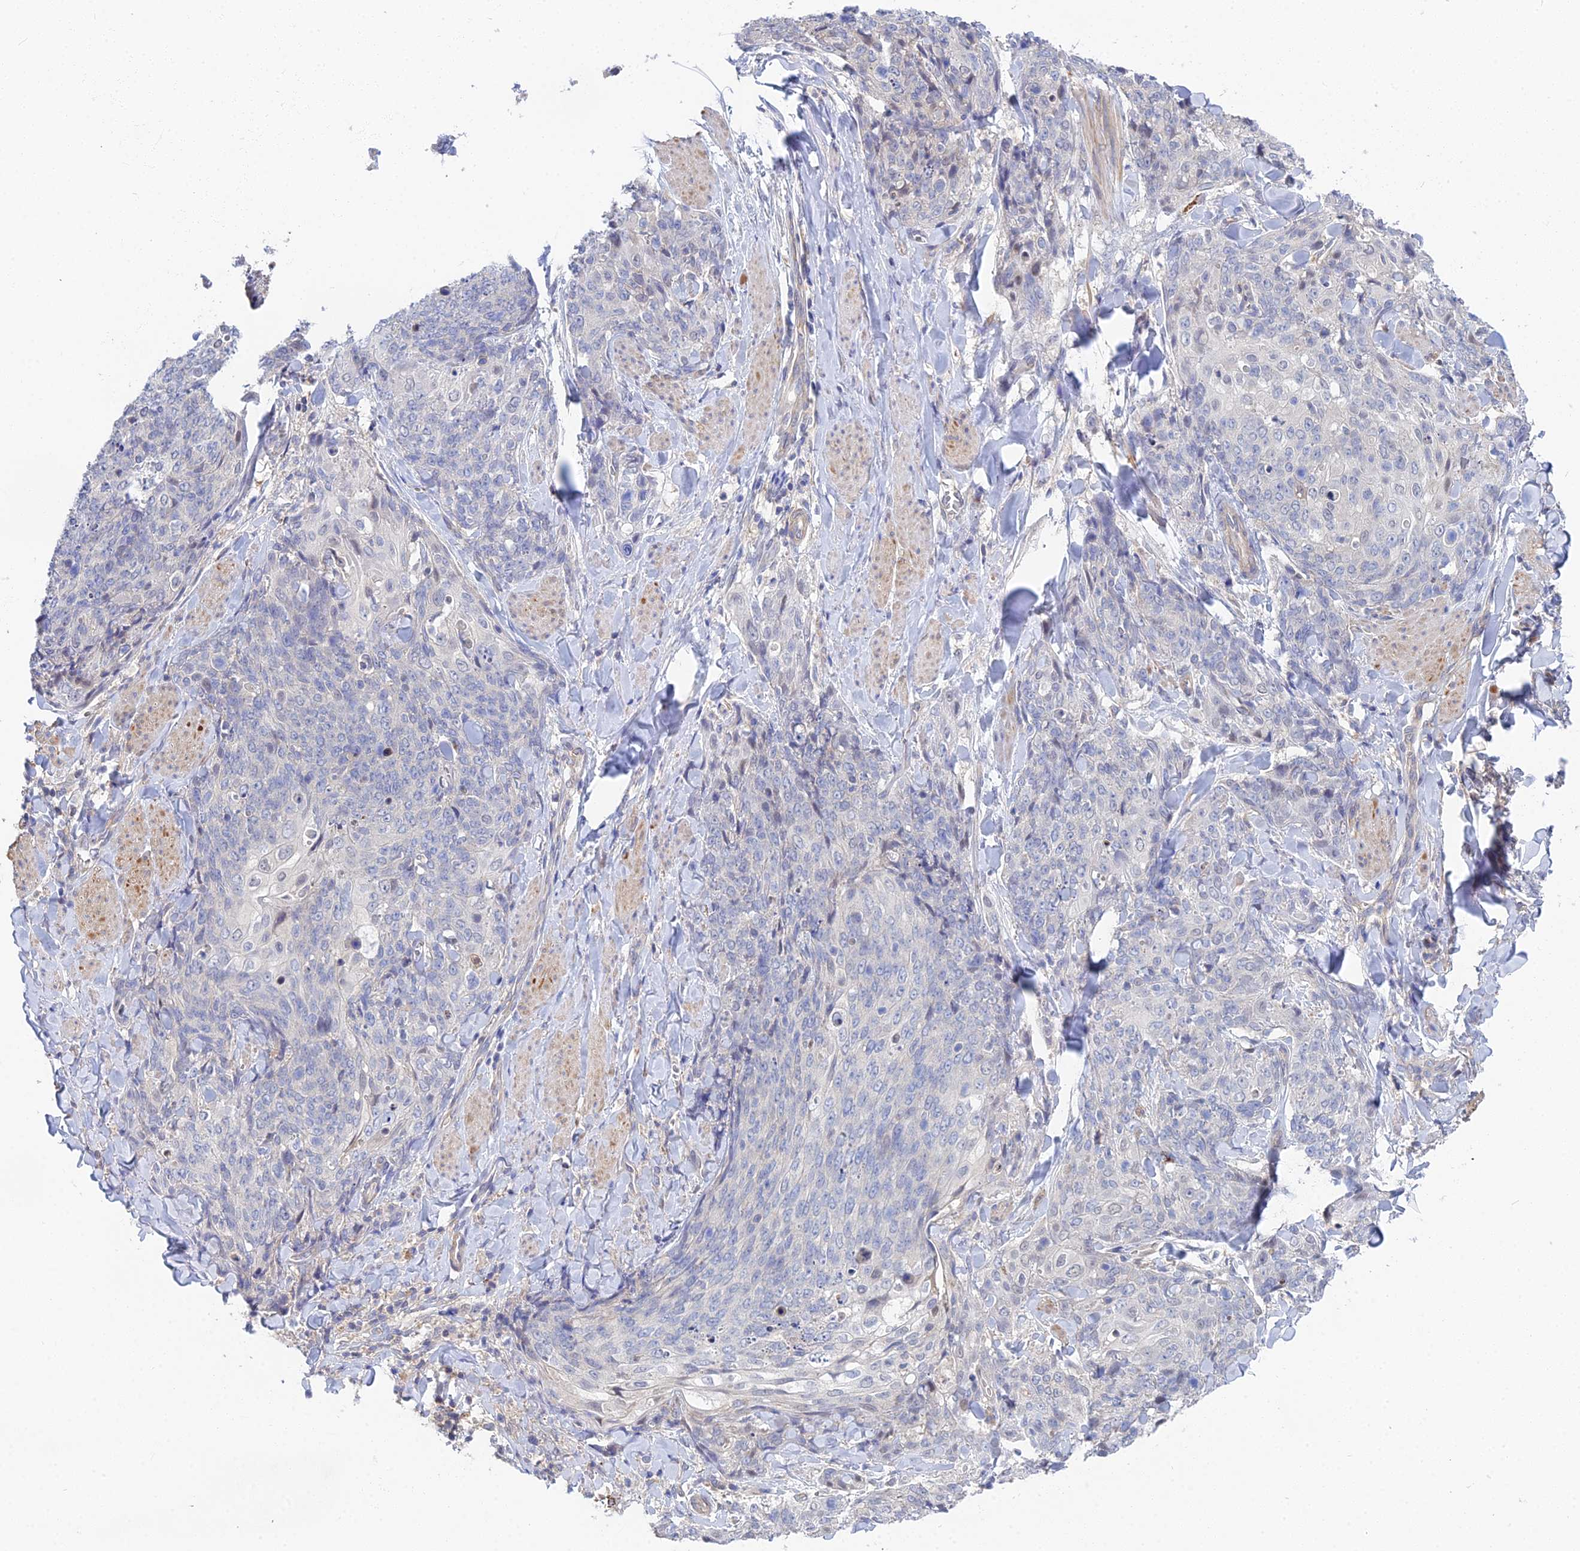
{"staining": {"intensity": "negative", "quantity": "none", "location": "none"}, "tissue": "skin cancer", "cell_type": "Tumor cells", "image_type": "cancer", "snomed": [{"axis": "morphology", "description": "Squamous cell carcinoma, NOS"}, {"axis": "topography", "description": "Skin"}, {"axis": "topography", "description": "Vulva"}], "caption": "Immunohistochemistry (IHC) of skin cancer (squamous cell carcinoma) demonstrates no staining in tumor cells.", "gene": "DNAH14", "patient": {"sex": "female", "age": 85}}